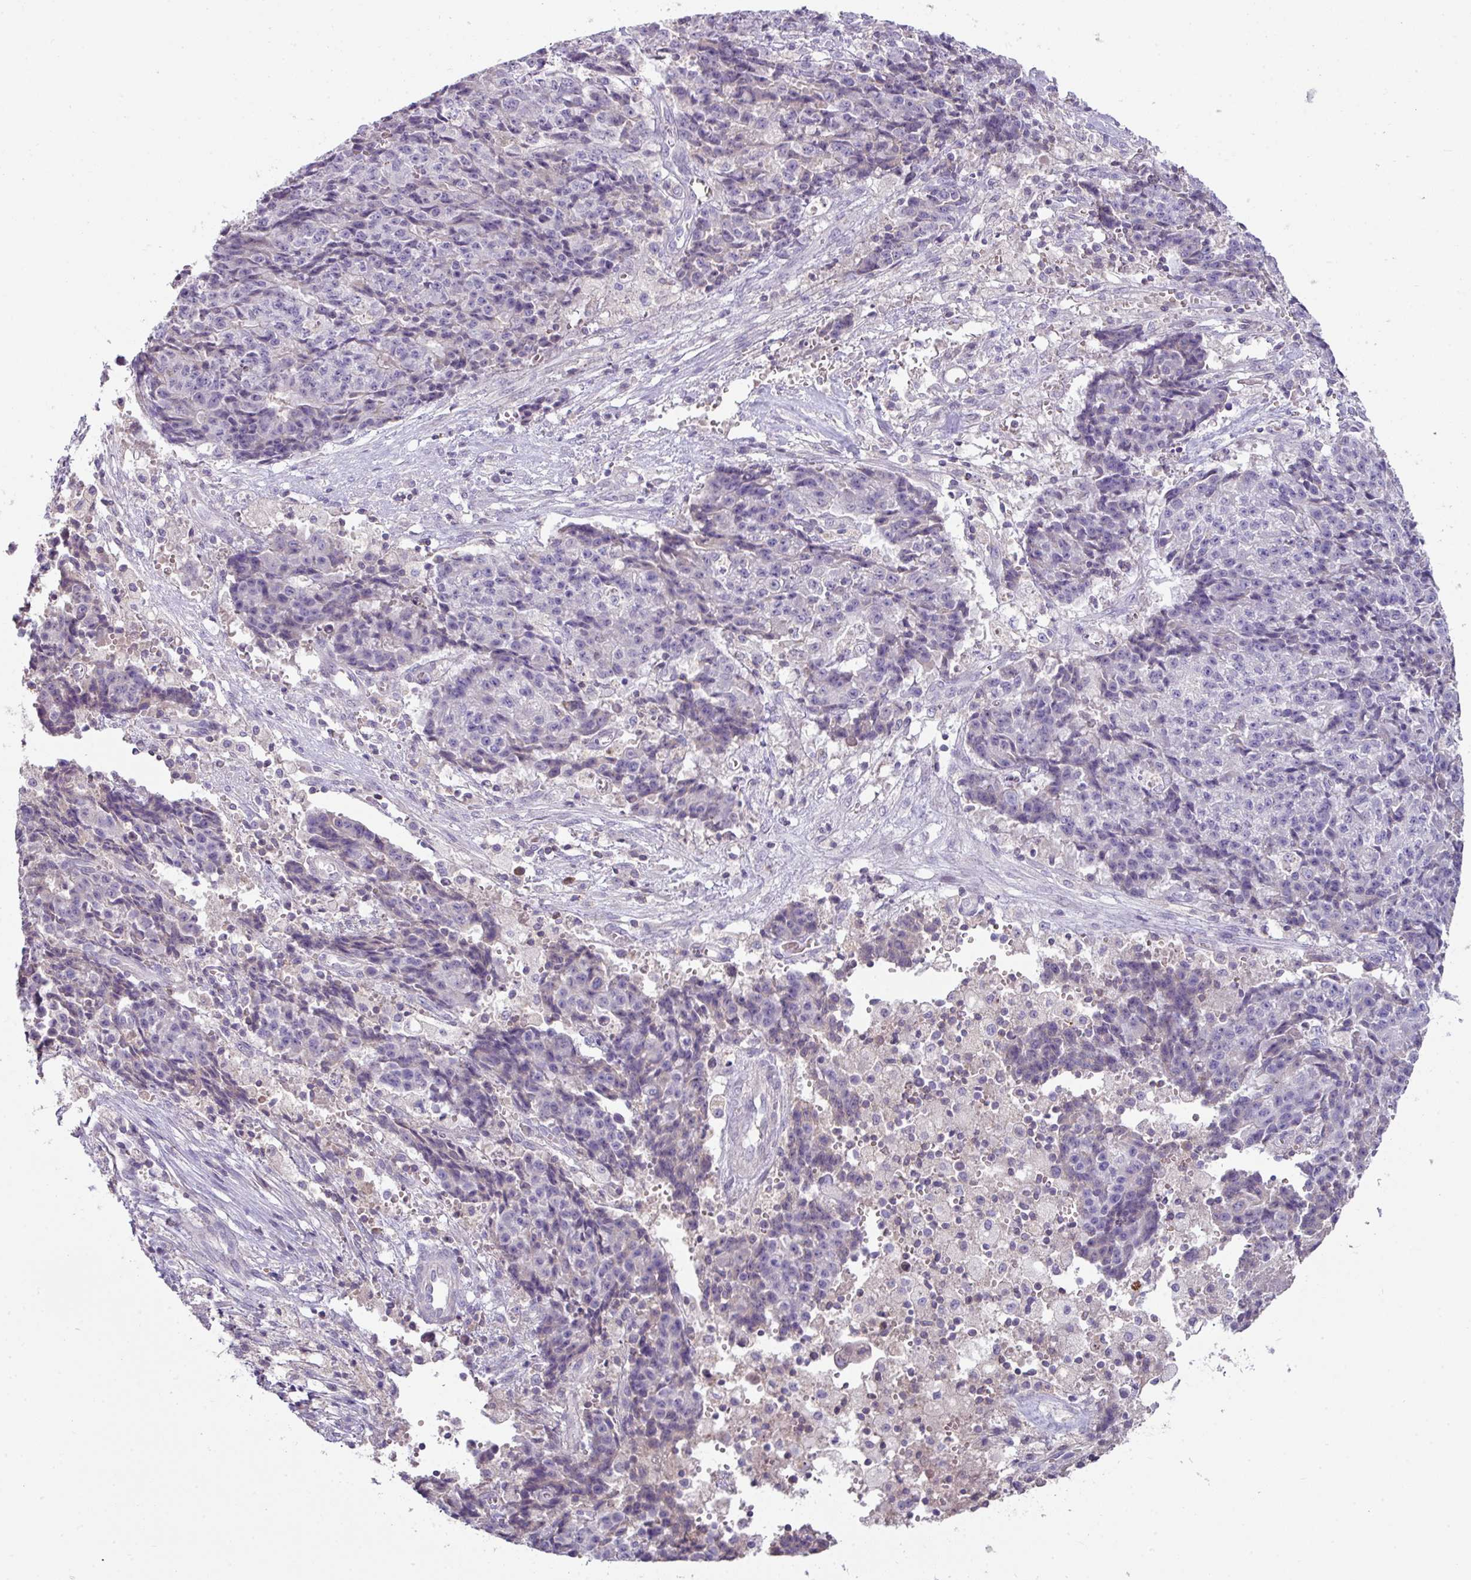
{"staining": {"intensity": "negative", "quantity": "none", "location": "none"}, "tissue": "ovarian cancer", "cell_type": "Tumor cells", "image_type": "cancer", "snomed": [{"axis": "morphology", "description": "Carcinoma, endometroid"}, {"axis": "topography", "description": "Ovary"}], "caption": "Ovarian cancer stained for a protein using immunohistochemistry exhibits no staining tumor cells.", "gene": "SLAMF6", "patient": {"sex": "female", "age": 42}}